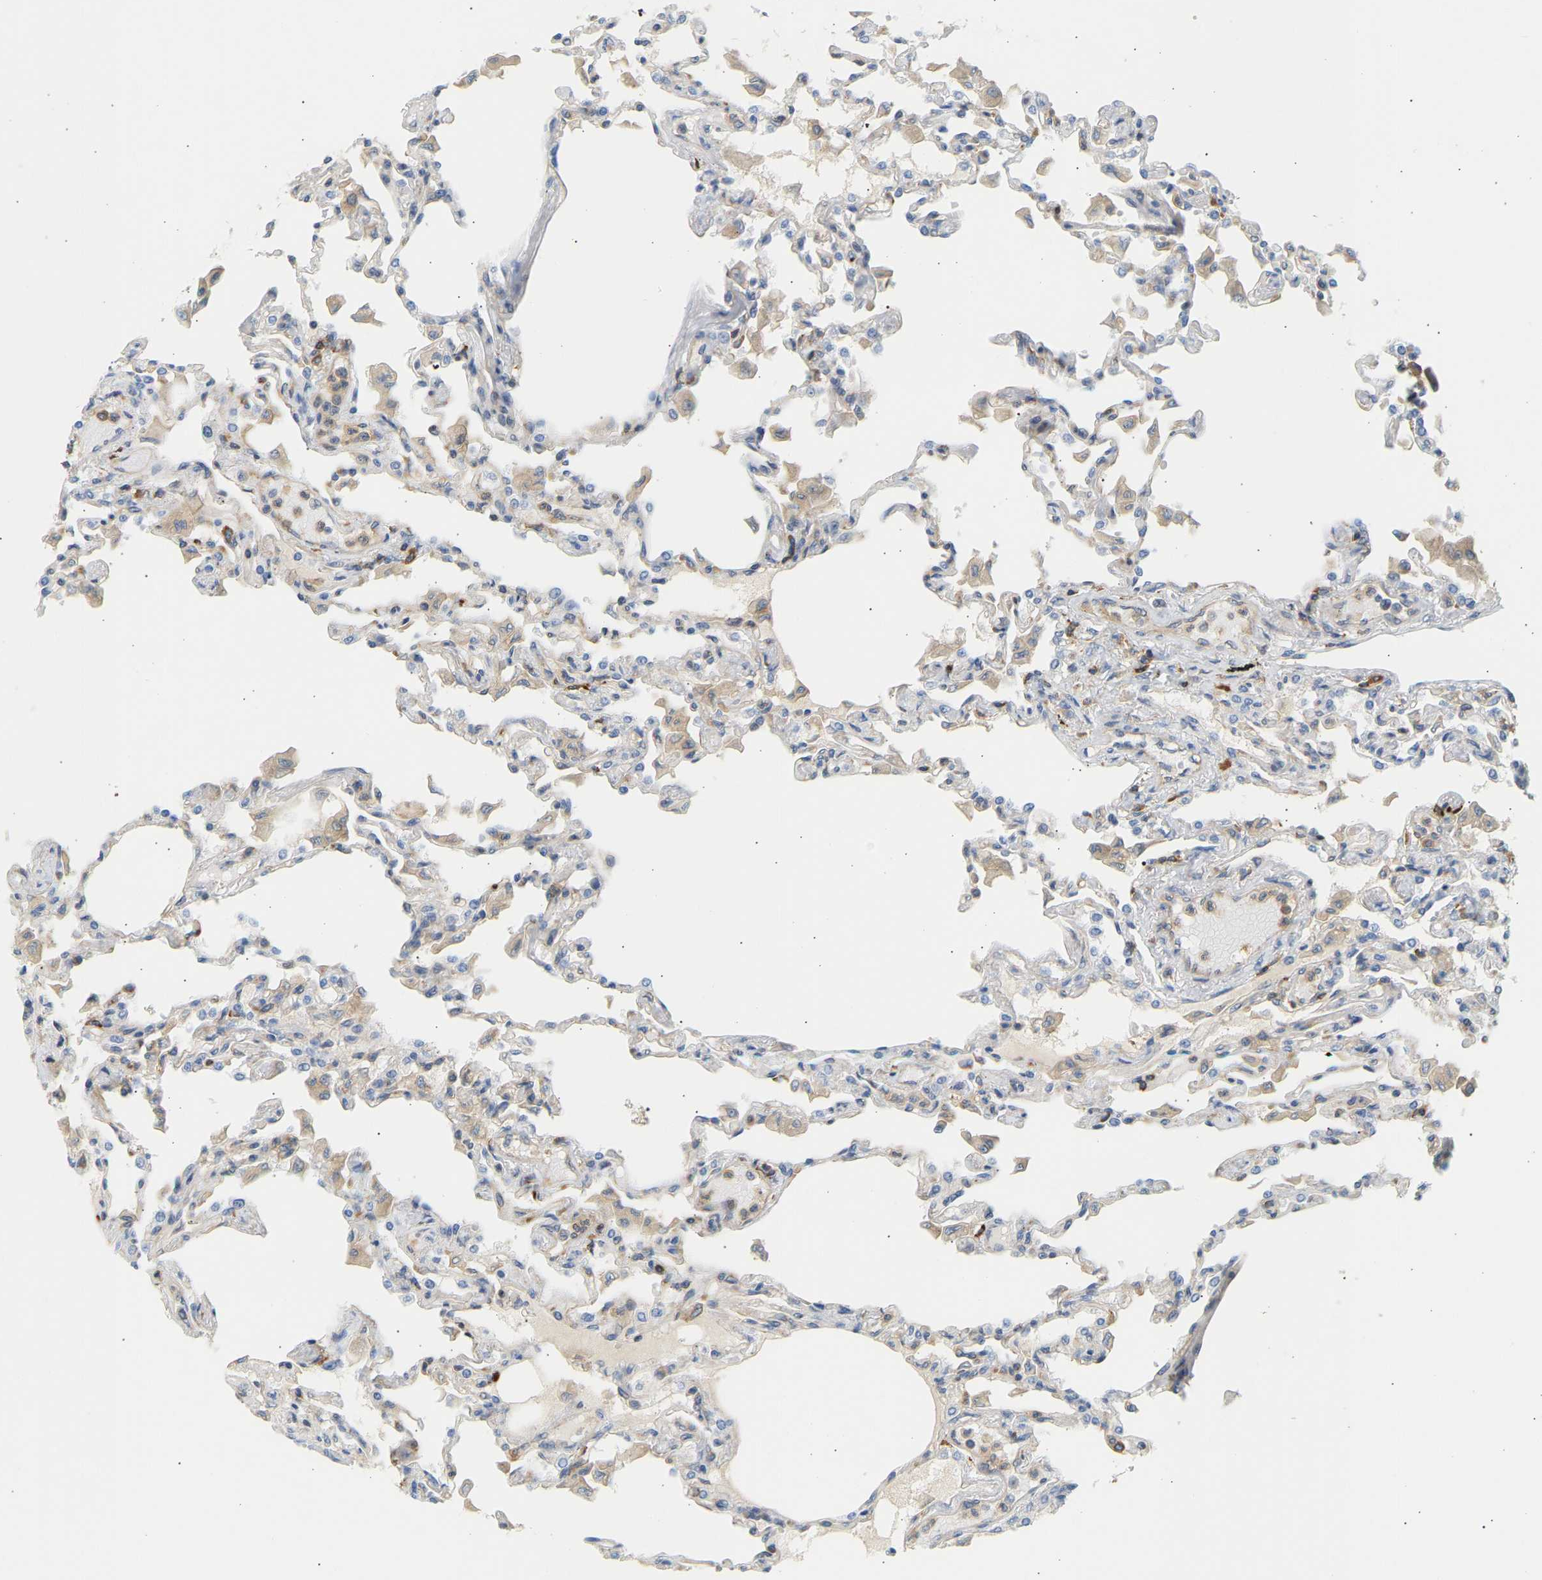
{"staining": {"intensity": "negative", "quantity": "none", "location": "none"}, "tissue": "lung", "cell_type": "Alveolar cells", "image_type": "normal", "snomed": [{"axis": "morphology", "description": "Normal tissue, NOS"}, {"axis": "topography", "description": "Bronchus"}, {"axis": "topography", "description": "Lung"}], "caption": "This photomicrograph is of benign lung stained with IHC to label a protein in brown with the nuclei are counter-stained blue. There is no expression in alveolar cells.", "gene": "FNBP1", "patient": {"sex": "female", "age": 49}}